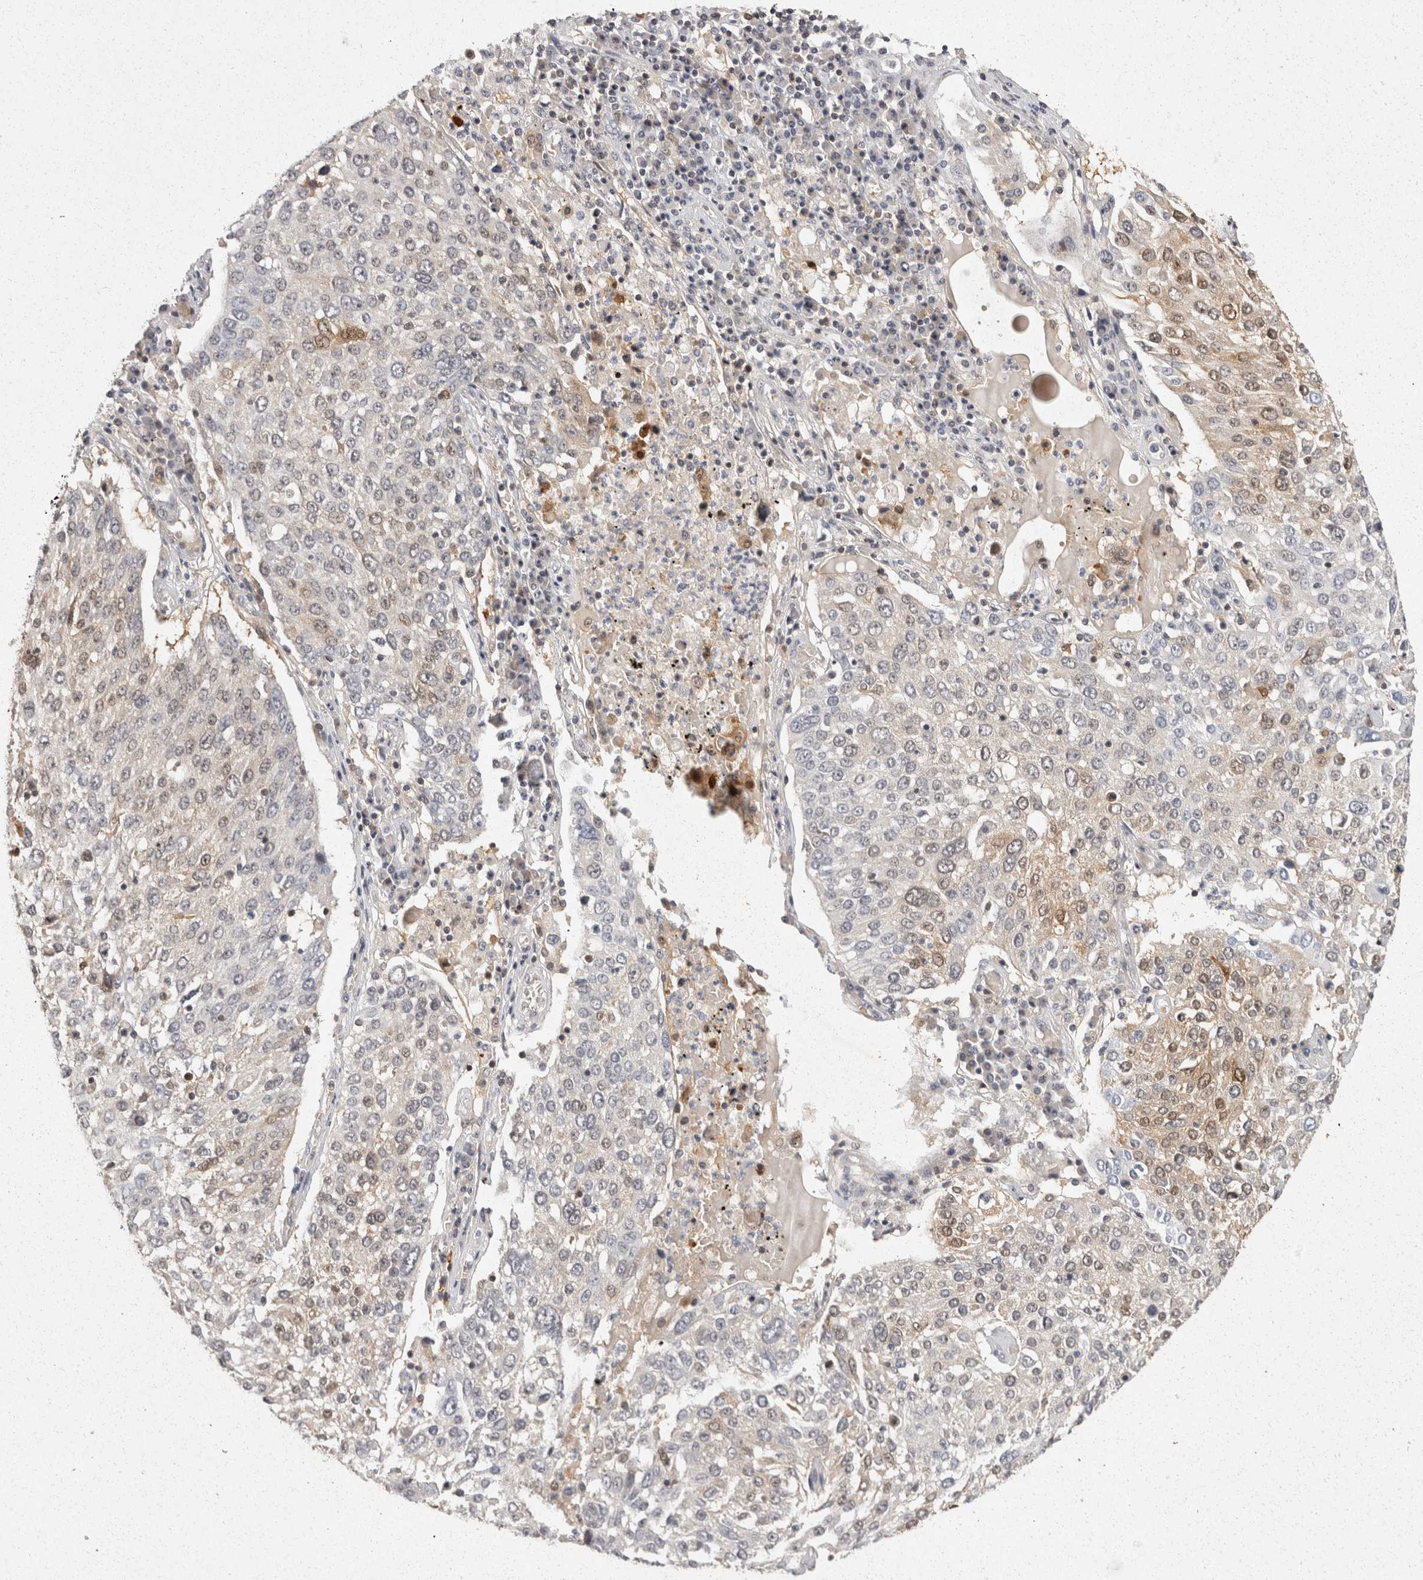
{"staining": {"intensity": "moderate", "quantity": "<25%", "location": "cytoplasmic/membranous,nuclear"}, "tissue": "lung cancer", "cell_type": "Tumor cells", "image_type": "cancer", "snomed": [{"axis": "morphology", "description": "Squamous cell carcinoma, NOS"}, {"axis": "topography", "description": "Lung"}], "caption": "The photomicrograph displays staining of squamous cell carcinoma (lung), revealing moderate cytoplasmic/membranous and nuclear protein positivity (brown color) within tumor cells. (DAB (3,3'-diaminobenzidine) IHC, brown staining for protein, blue staining for nuclei).", "gene": "ACAT2", "patient": {"sex": "male", "age": 65}}